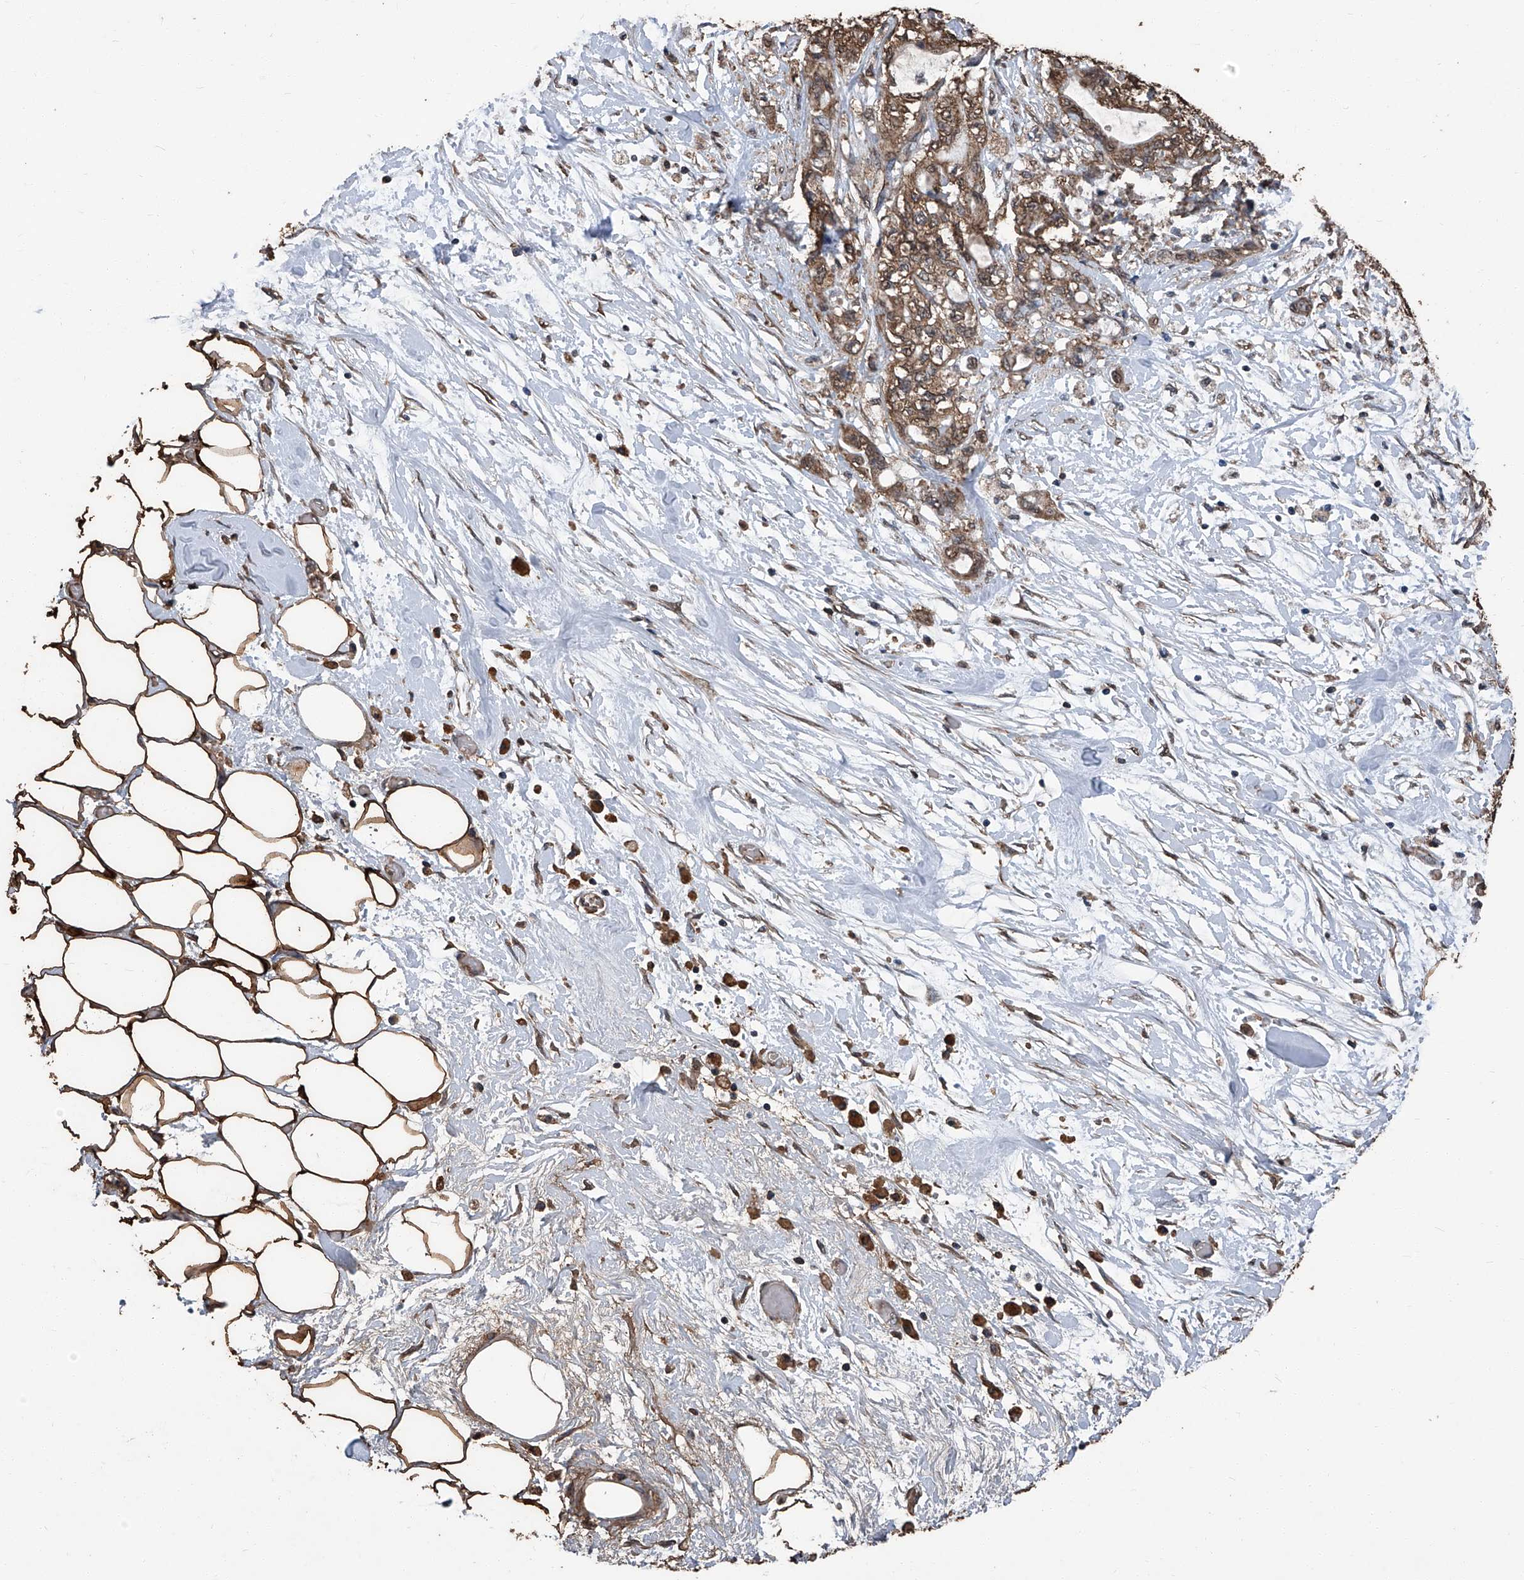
{"staining": {"intensity": "moderate", "quantity": ">75%", "location": "cytoplasmic/membranous"}, "tissue": "pancreatic cancer", "cell_type": "Tumor cells", "image_type": "cancer", "snomed": [{"axis": "morphology", "description": "Adenocarcinoma, NOS"}, {"axis": "topography", "description": "Pancreas"}], "caption": "Tumor cells reveal medium levels of moderate cytoplasmic/membranous positivity in approximately >75% of cells in human pancreatic cancer (adenocarcinoma). (DAB IHC, brown staining for protein, blue staining for nuclei).", "gene": "STARD7", "patient": {"sex": "male", "age": 79}}